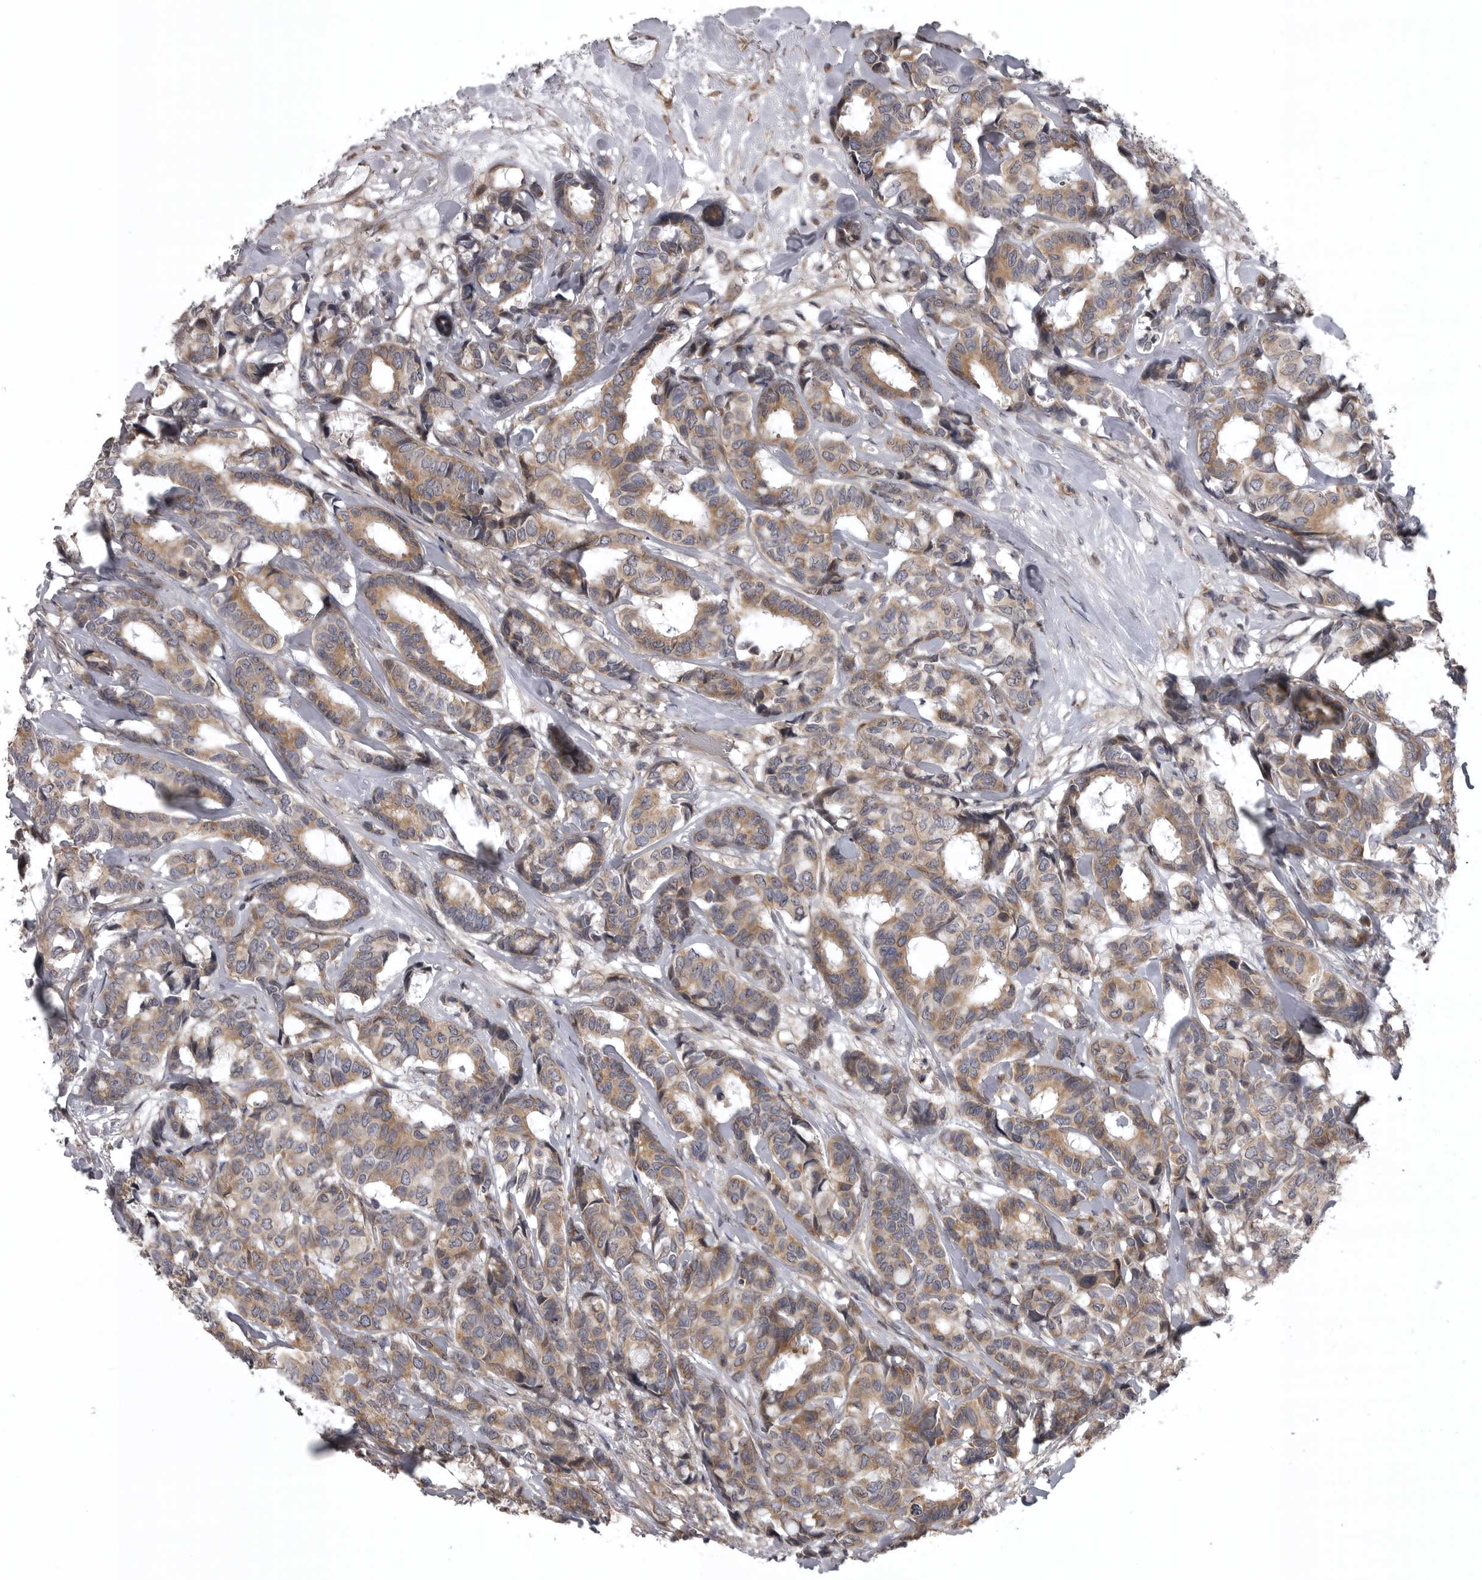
{"staining": {"intensity": "moderate", "quantity": ">75%", "location": "cytoplasmic/membranous"}, "tissue": "breast cancer", "cell_type": "Tumor cells", "image_type": "cancer", "snomed": [{"axis": "morphology", "description": "Duct carcinoma"}, {"axis": "topography", "description": "Breast"}], "caption": "A micrograph showing moderate cytoplasmic/membranous positivity in approximately >75% of tumor cells in breast cancer (intraductal carcinoma), as visualized by brown immunohistochemical staining.", "gene": "ZNRF1", "patient": {"sex": "female", "age": 87}}